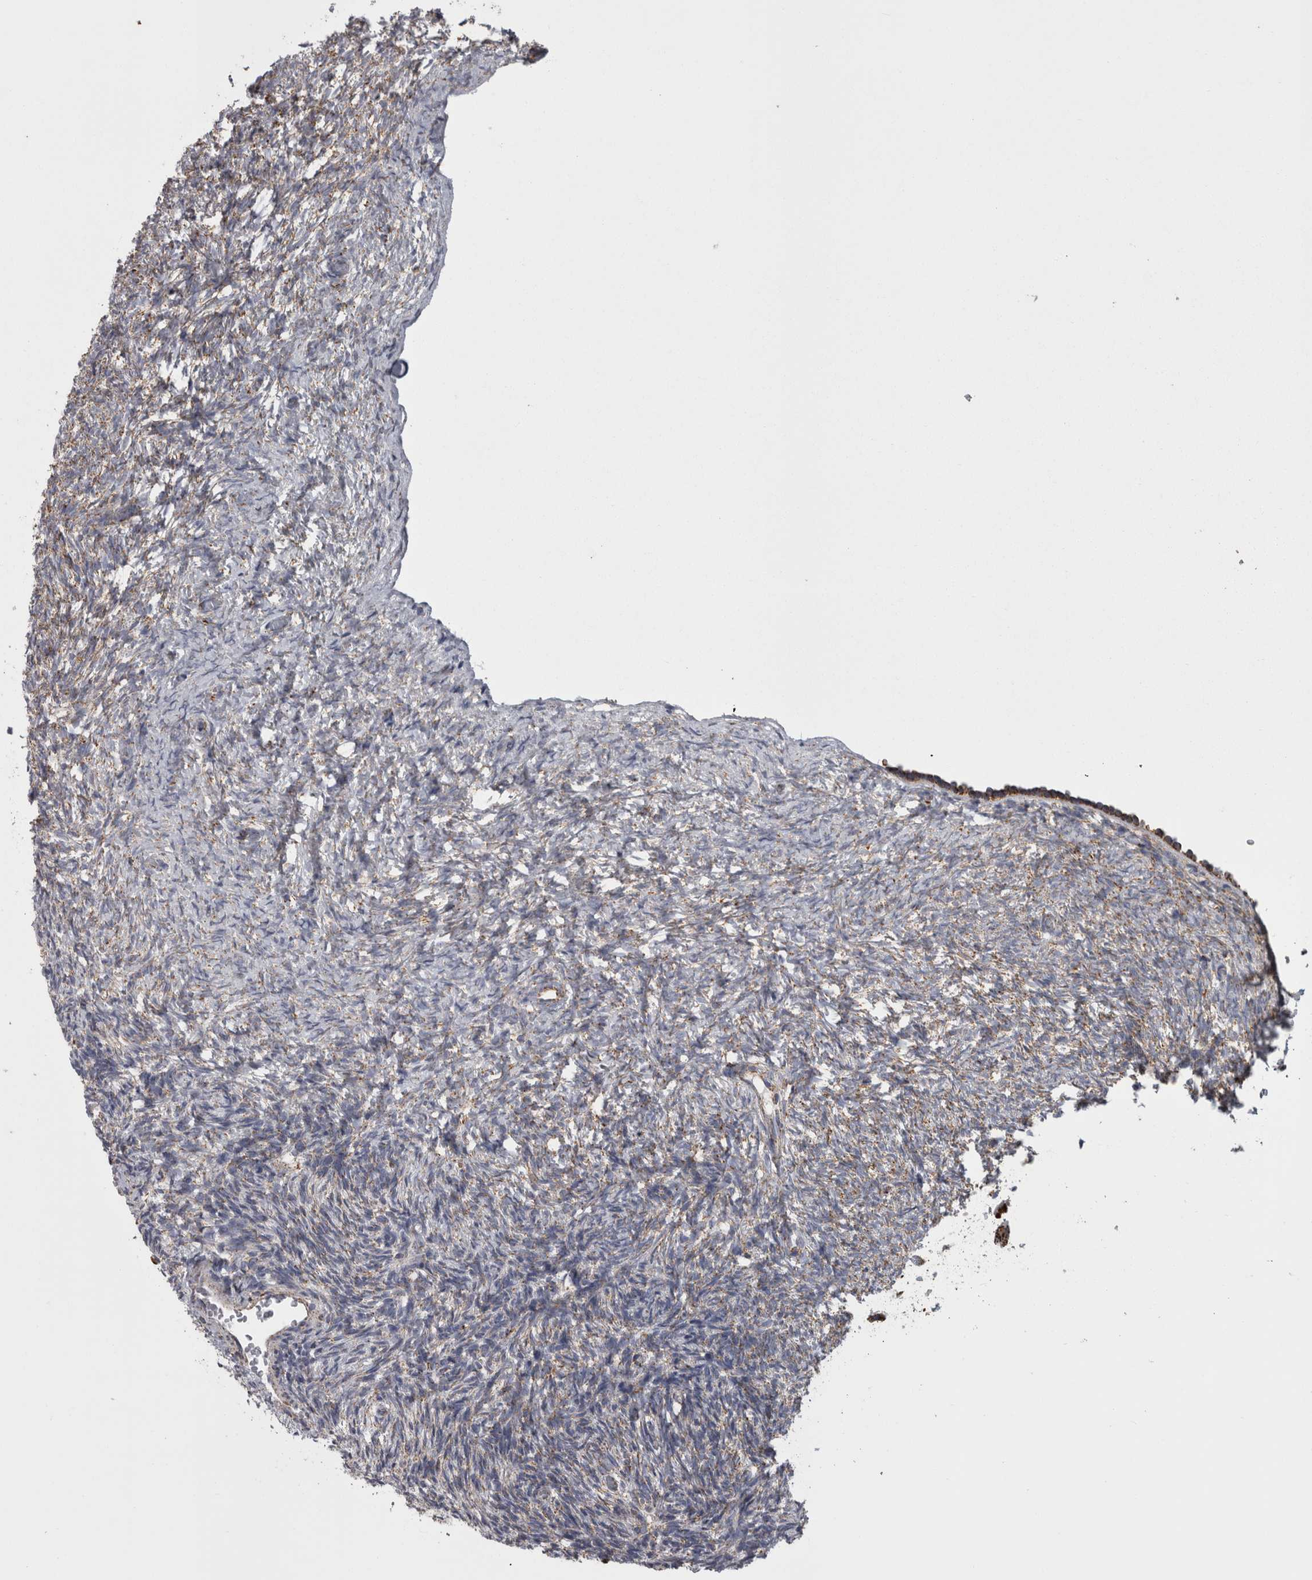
{"staining": {"intensity": "weak", "quantity": "25%-75%", "location": "cytoplasmic/membranous"}, "tissue": "ovary", "cell_type": "Ovarian stroma cells", "image_type": "normal", "snomed": [{"axis": "morphology", "description": "Normal tissue, NOS"}, {"axis": "topography", "description": "Ovary"}], "caption": "An immunohistochemistry image of unremarkable tissue is shown. Protein staining in brown highlights weak cytoplasmic/membranous positivity in ovary within ovarian stroma cells.", "gene": "MDH2", "patient": {"sex": "female", "age": 34}}